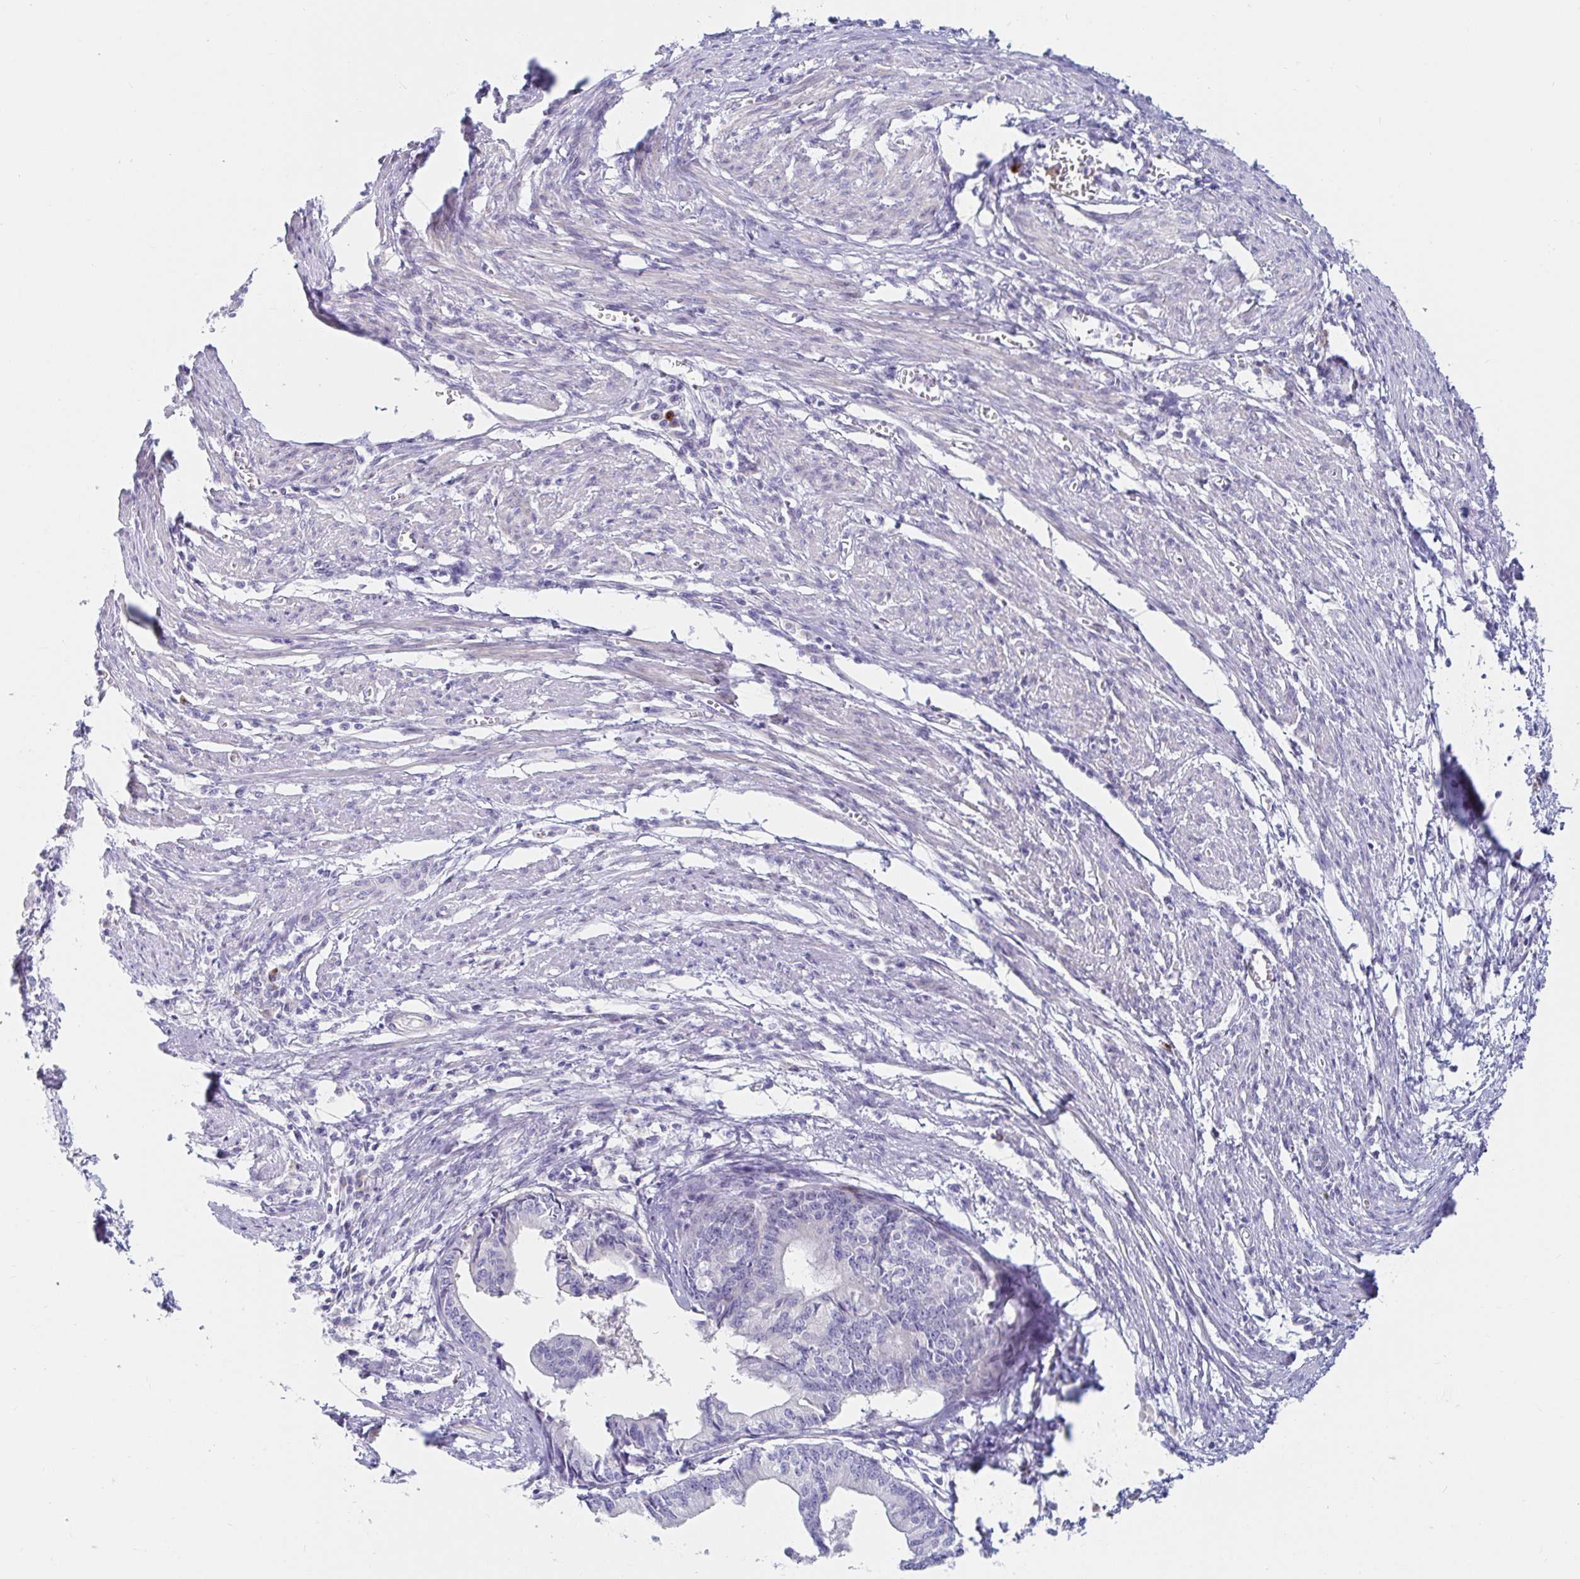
{"staining": {"intensity": "negative", "quantity": "none", "location": "none"}, "tissue": "endometrial cancer", "cell_type": "Tumor cells", "image_type": "cancer", "snomed": [{"axis": "morphology", "description": "Adenocarcinoma, NOS"}, {"axis": "topography", "description": "Endometrium"}], "caption": "IHC of adenocarcinoma (endometrial) exhibits no expression in tumor cells. Nuclei are stained in blue.", "gene": "C4orf17", "patient": {"sex": "female", "age": 65}}